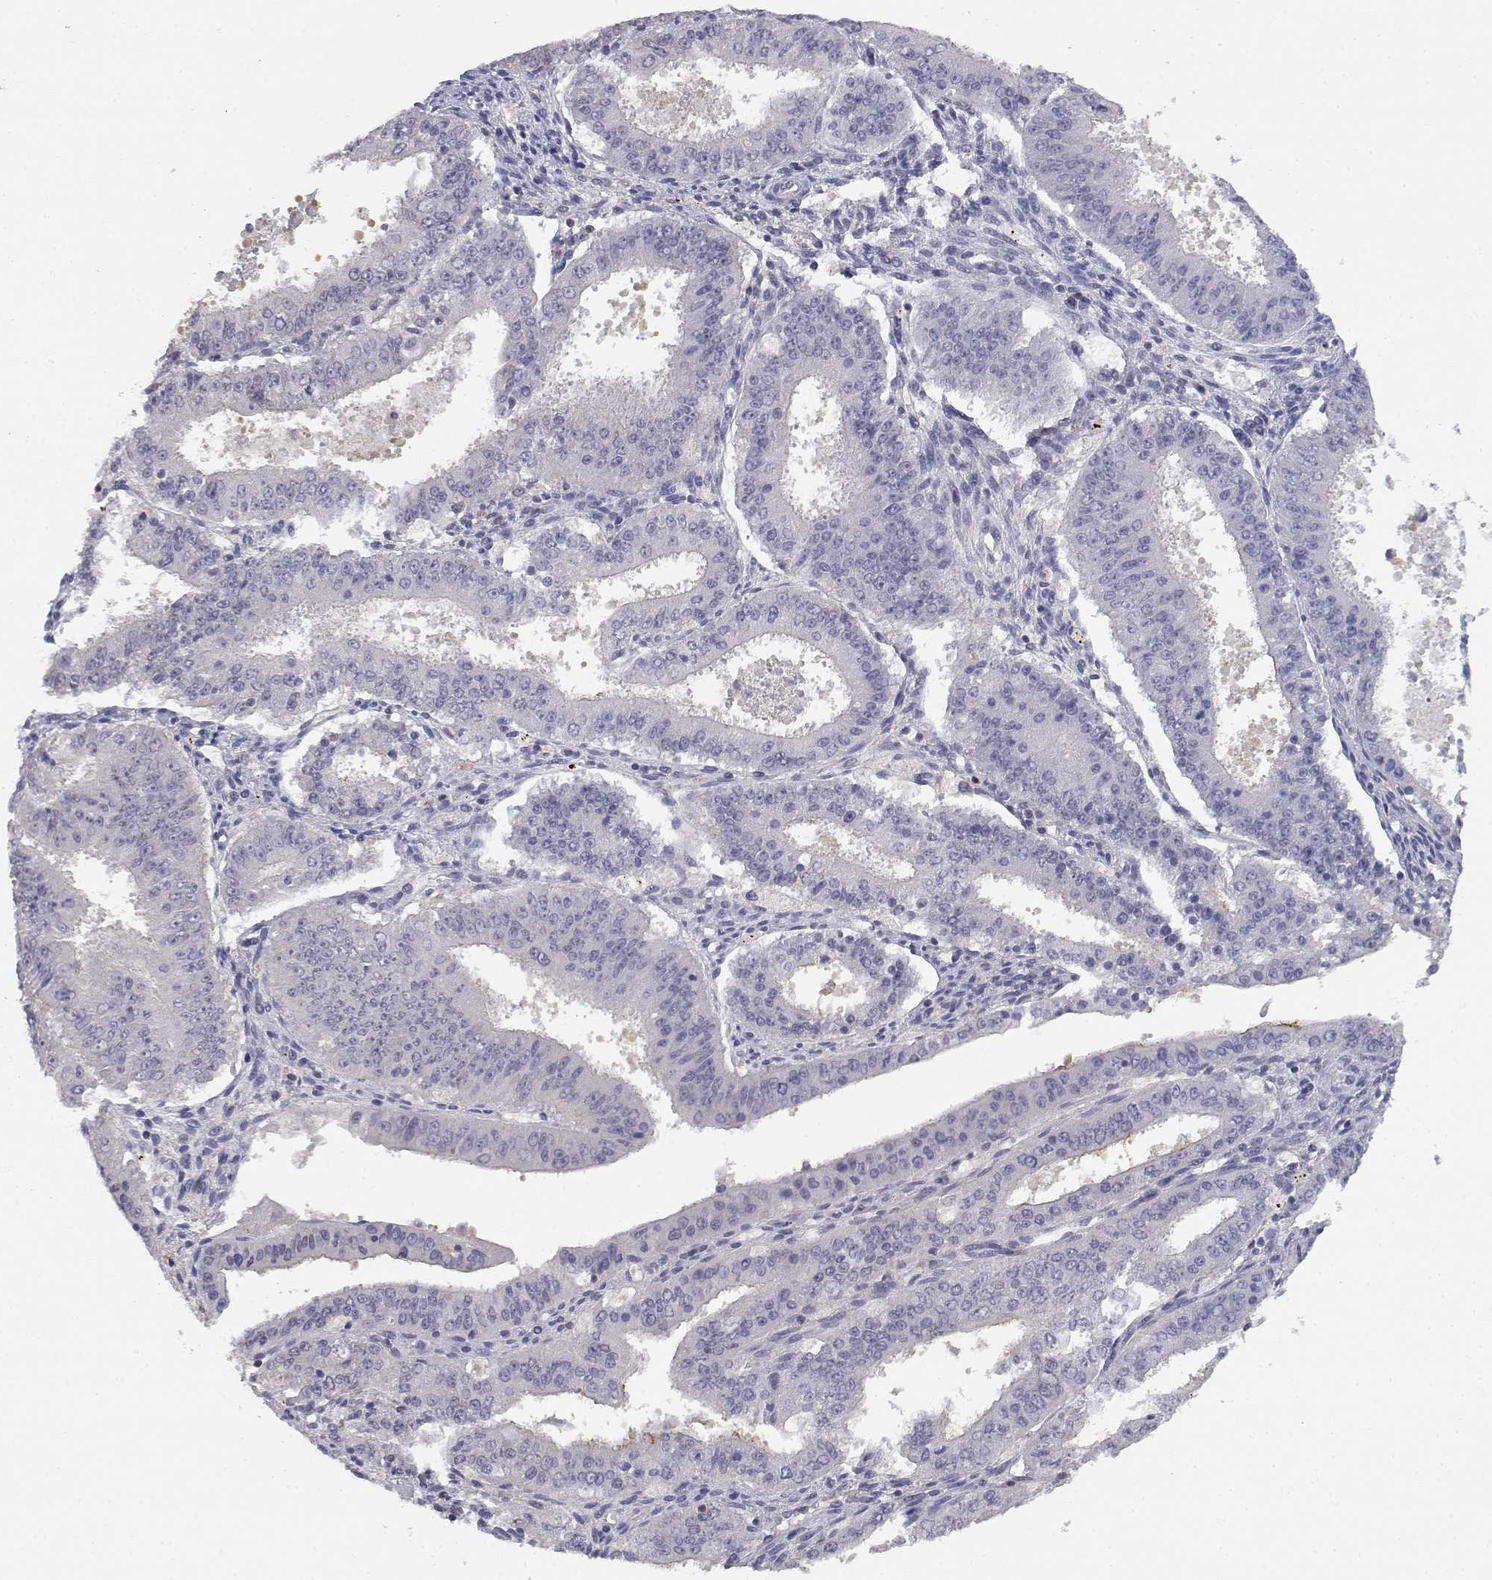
{"staining": {"intensity": "negative", "quantity": "none", "location": "none"}, "tissue": "ovarian cancer", "cell_type": "Tumor cells", "image_type": "cancer", "snomed": [{"axis": "morphology", "description": "Carcinoma, endometroid"}, {"axis": "topography", "description": "Ovary"}], "caption": "The immunohistochemistry image has no significant positivity in tumor cells of ovarian cancer tissue.", "gene": "ADA", "patient": {"sex": "female", "age": 42}}